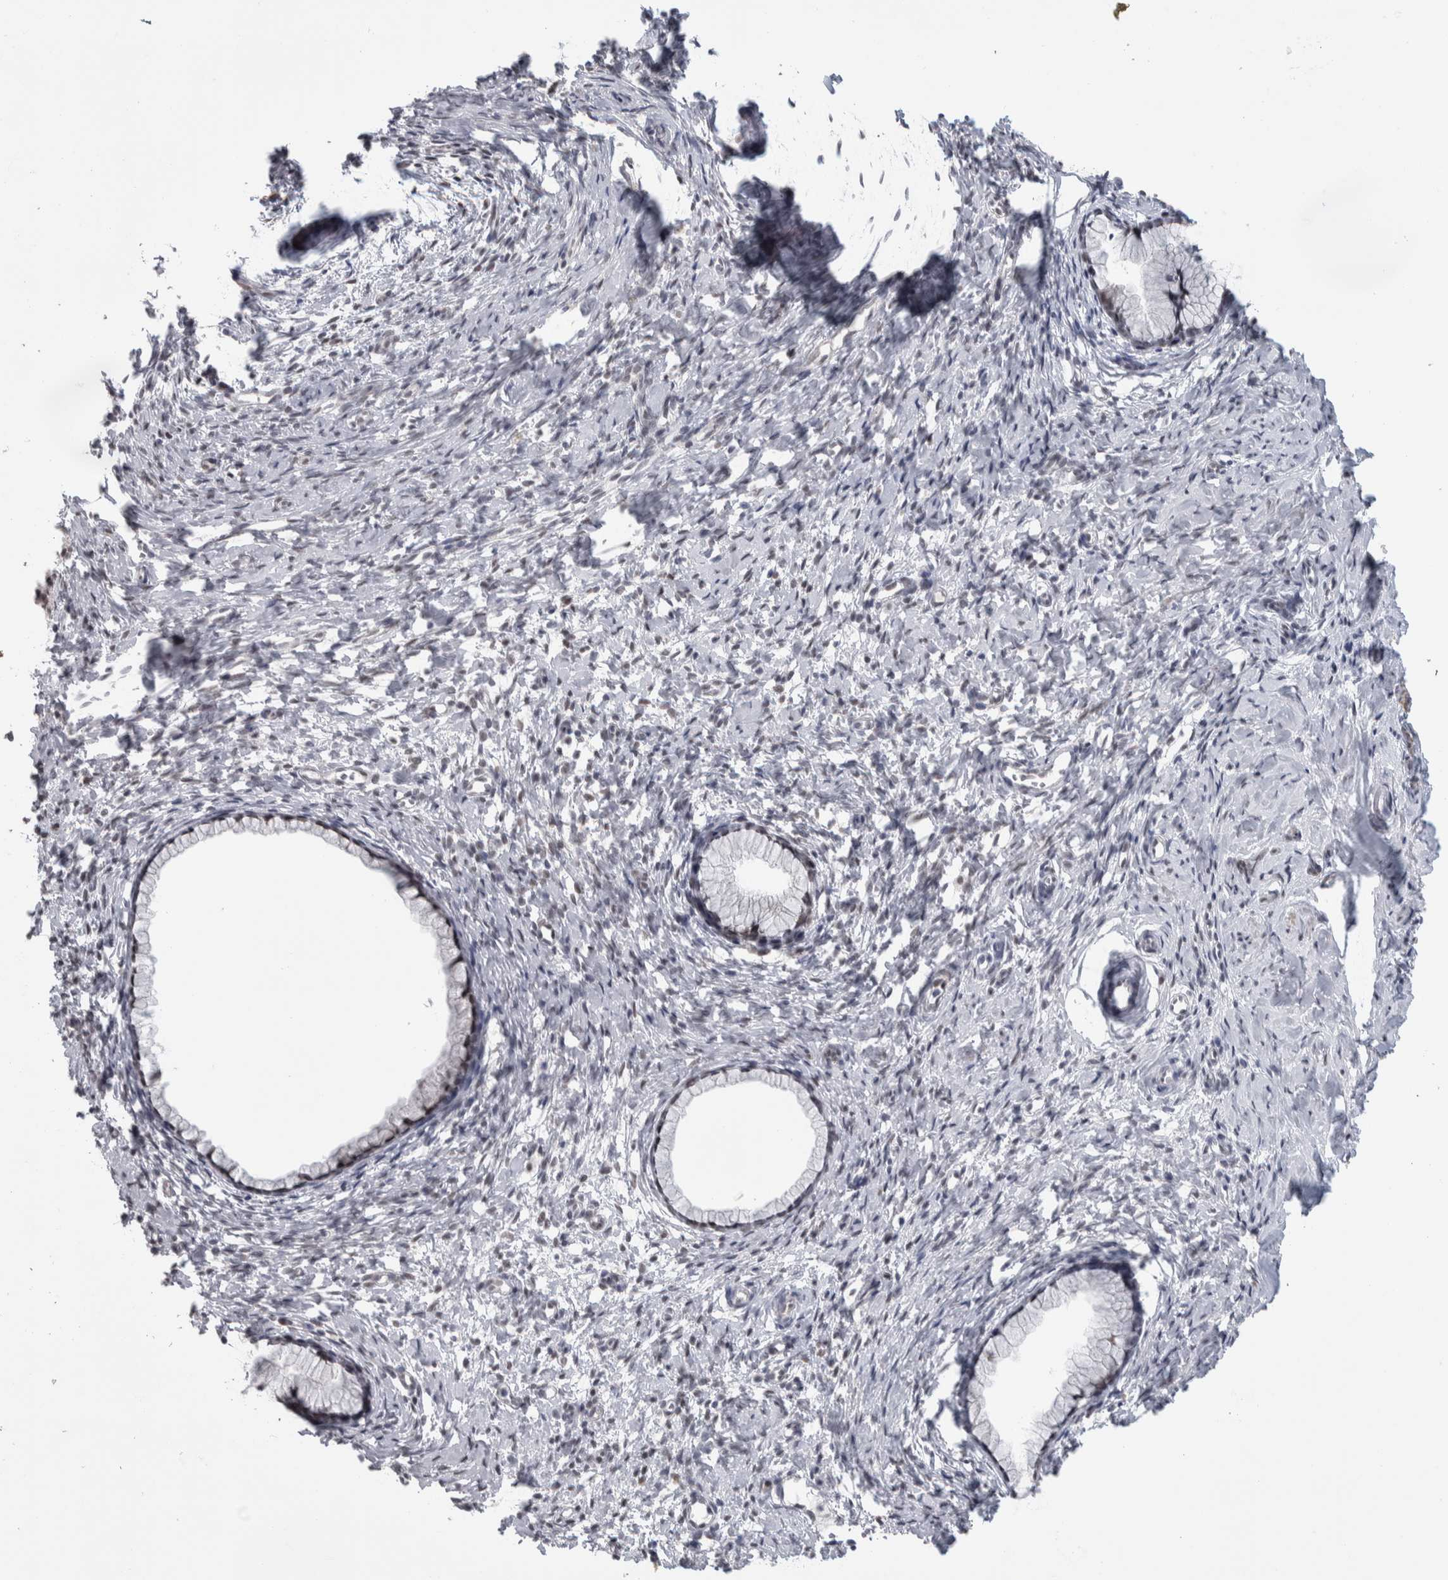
{"staining": {"intensity": "moderate", "quantity": "25%-75%", "location": "cytoplasmic/membranous"}, "tissue": "cervix", "cell_type": "Glandular cells", "image_type": "normal", "snomed": [{"axis": "morphology", "description": "Normal tissue, NOS"}, {"axis": "topography", "description": "Cervix"}], "caption": "Moderate cytoplasmic/membranous staining is present in about 25%-75% of glandular cells in normal cervix.", "gene": "HEXIM2", "patient": {"sex": "female", "age": 75}}